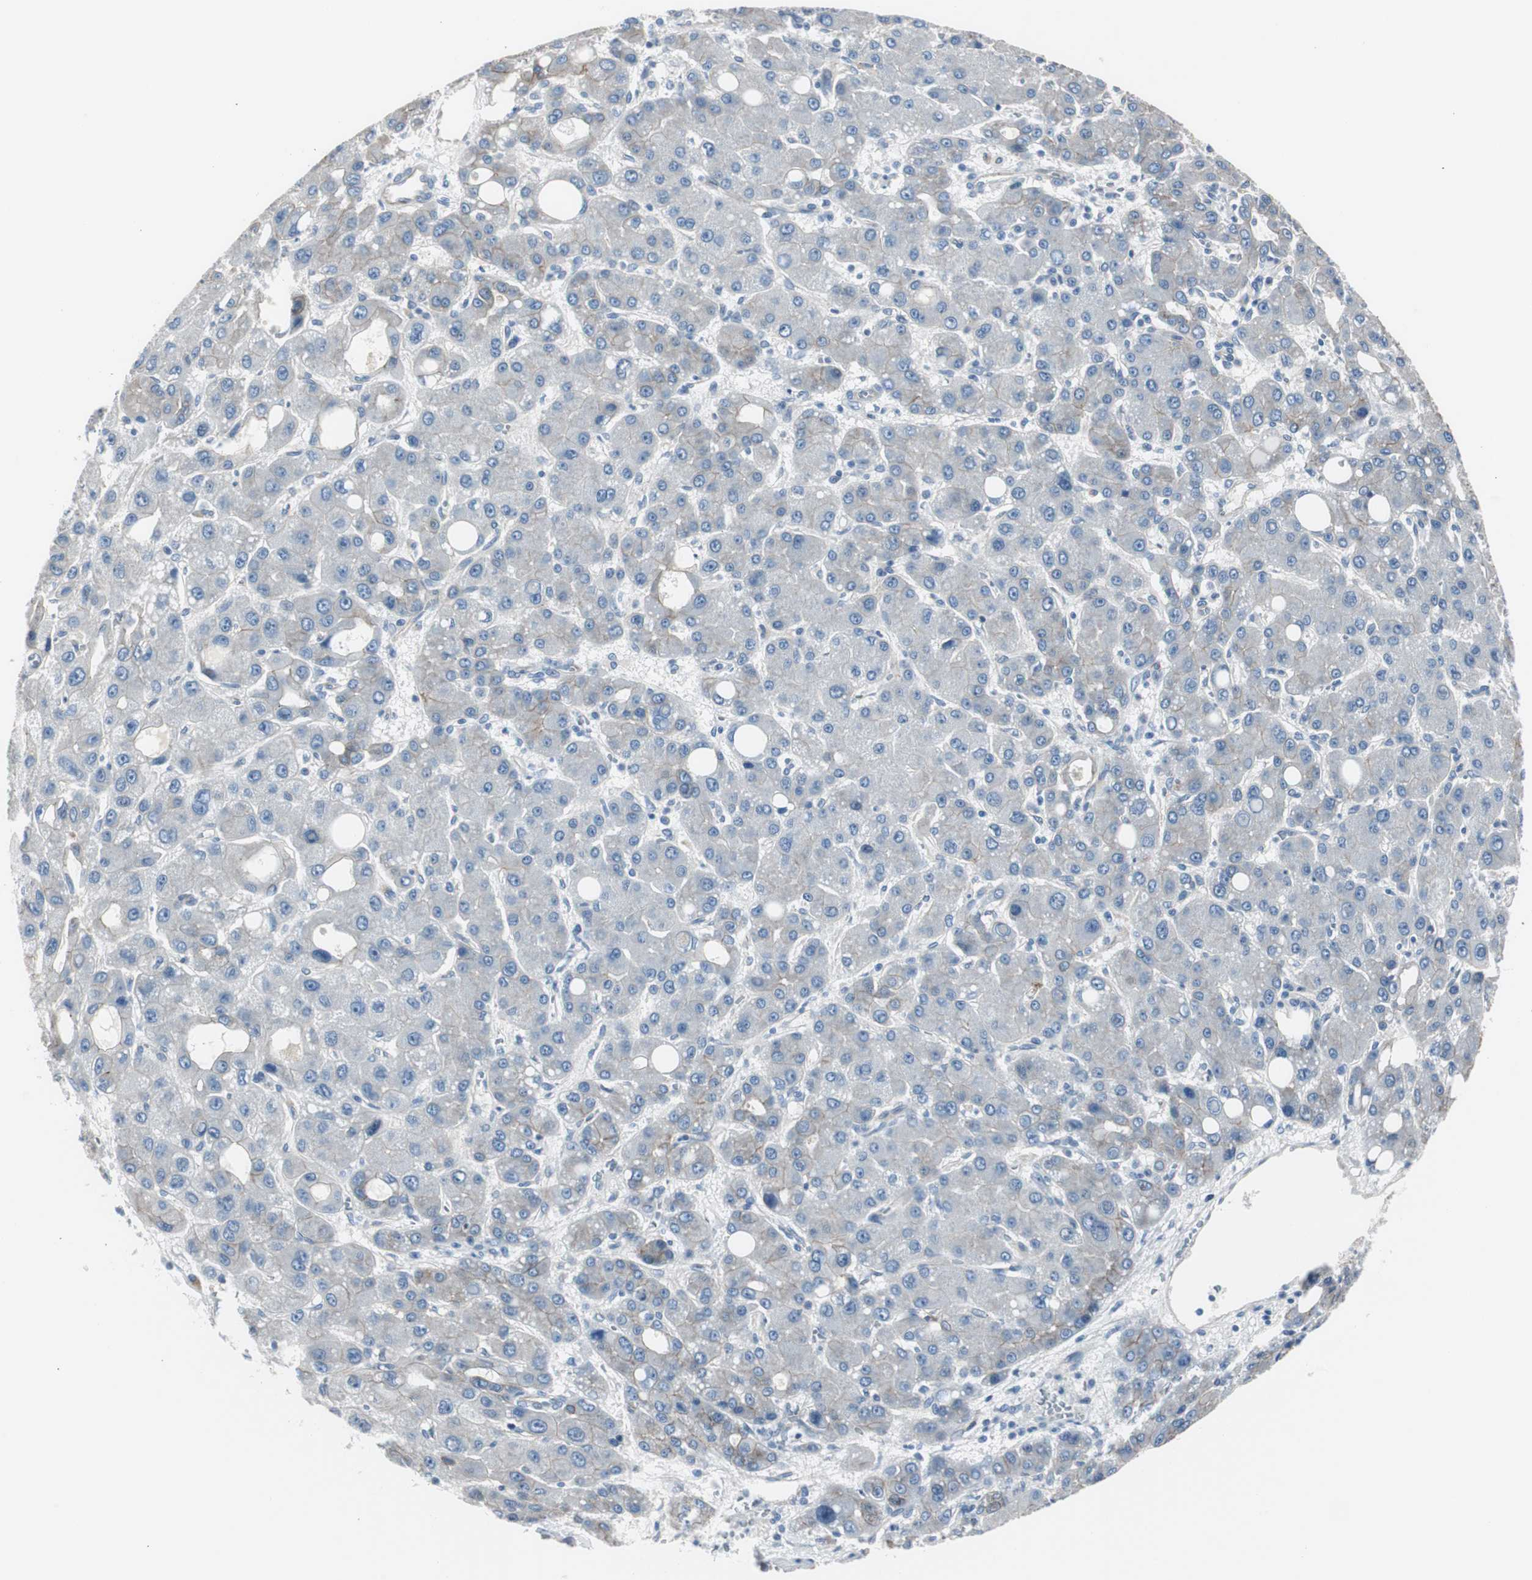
{"staining": {"intensity": "weak", "quantity": "25%-75%", "location": "cytoplasmic/membranous"}, "tissue": "liver cancer", "cell_type": "Tumor cells", "image_type": "cancer", "snomed": [{"axis": "morphology", "description": "Carcinoma, Hepatocellular, NOS"}, {"axis": "topography", "description": "Liver"}], "caption": "Immunohistochemical staining of liver hepatocellular carcinoma displays weak cytoplasmic/membranous protein positivity in about 25%-75% of tumor cells. (DAB = brown stain, brightfield microscopy at high magnification).", "gene": "STXBP4", "patient": {"sex": "male", "age": 55}}